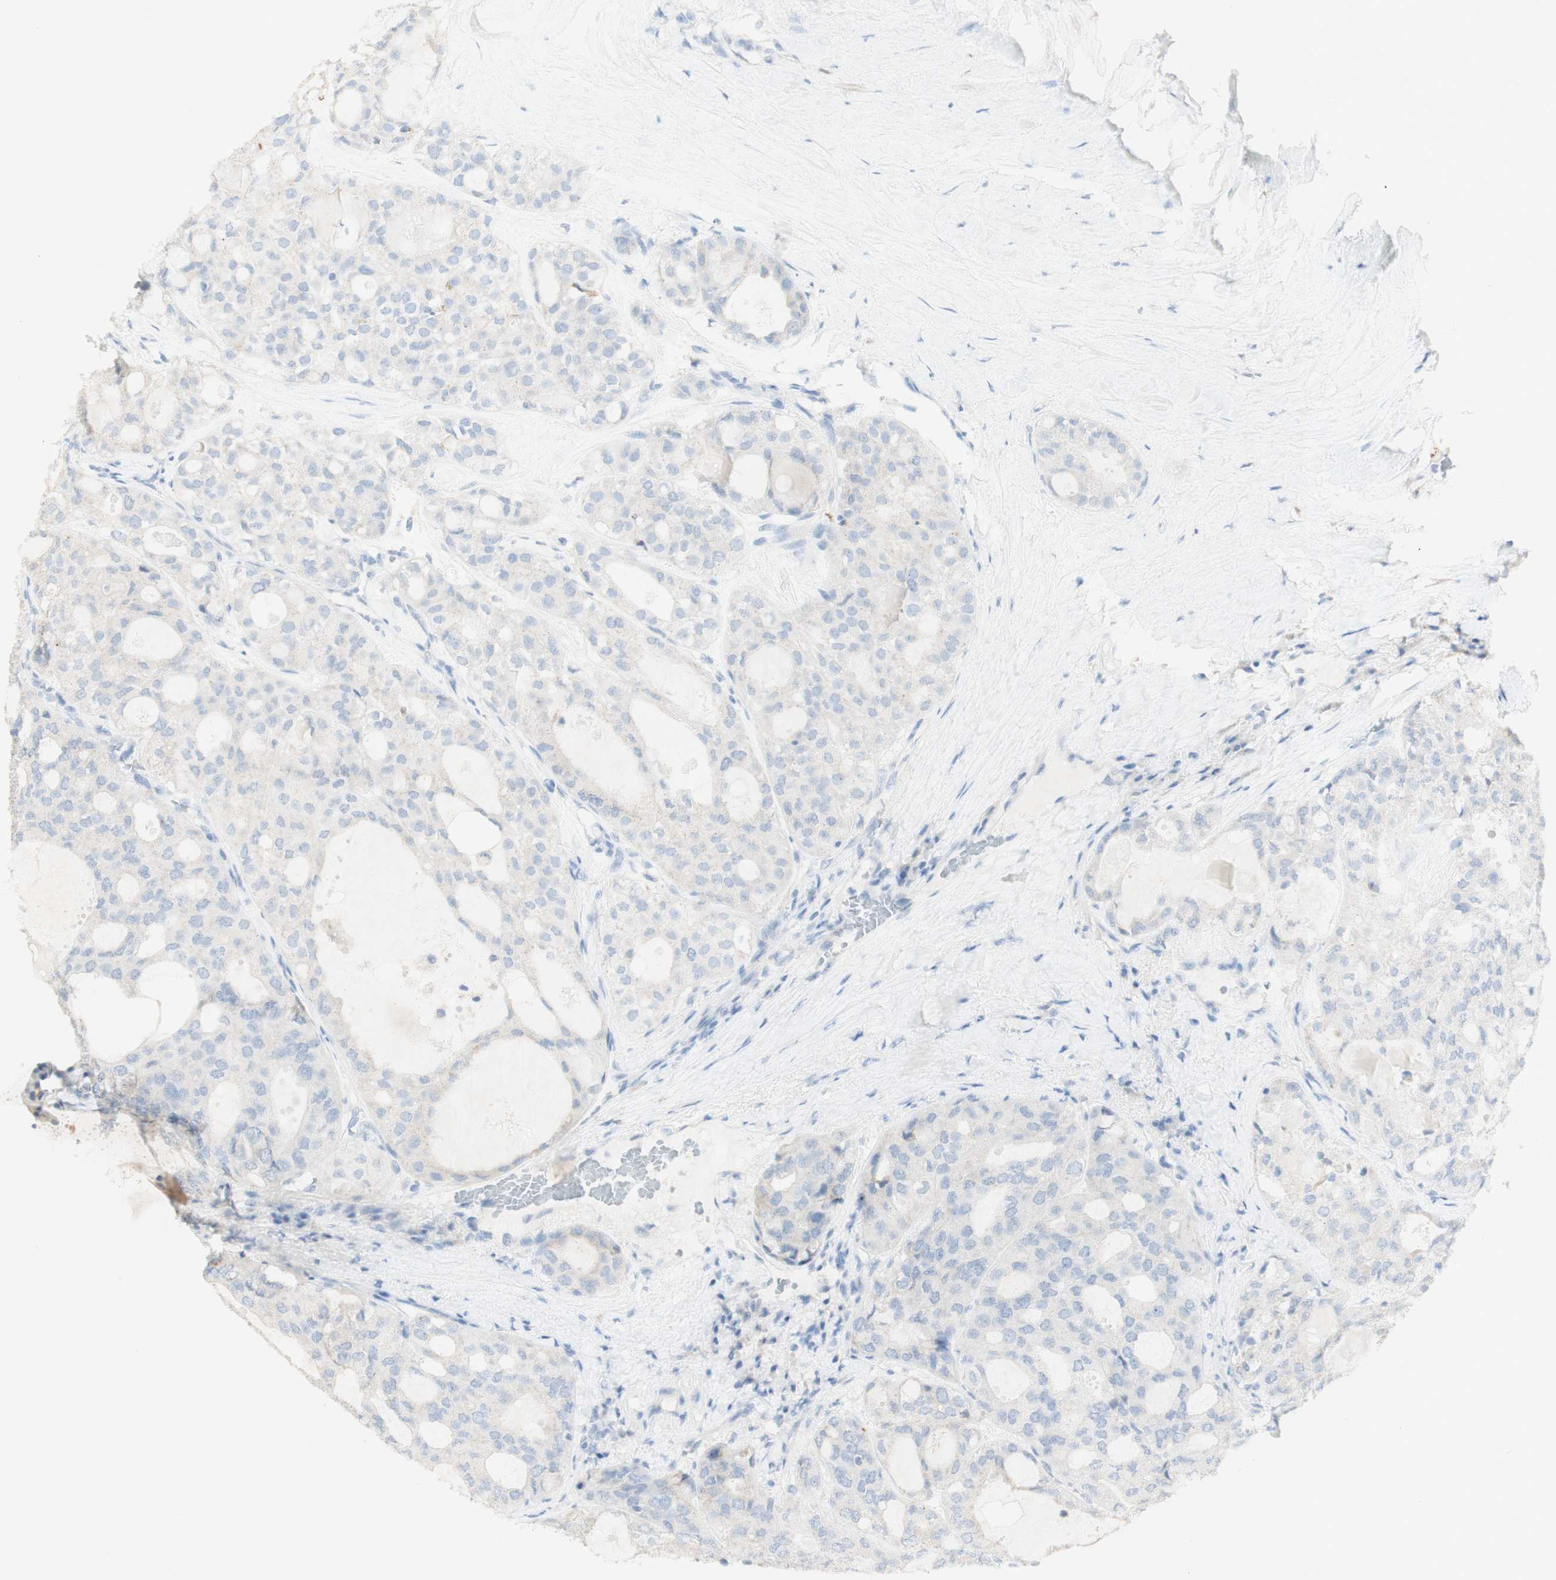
{"staining": {"intensity": "negative", "quantity": "none", "location": "none"}, "tissue": "thyroid cancer", "cell_type": "Tumor cells", "image_type": "cancer", "snomed": [{"axis": "morphology", "description": "Follicular adenoma carcinoma, NOS"}, {"axis": "topography", "description": "Thyroid gland"}], "caption": "IHC photomicrograph of neoplastic tissue: human follicular adenoma carcinoma (thyroid) stained with DAB (3,3'-diaminobenzidine) displays no significant protein expression in tumor cells.", "gene": "ART3", "patient": {"sex": "male", "age": 75}}